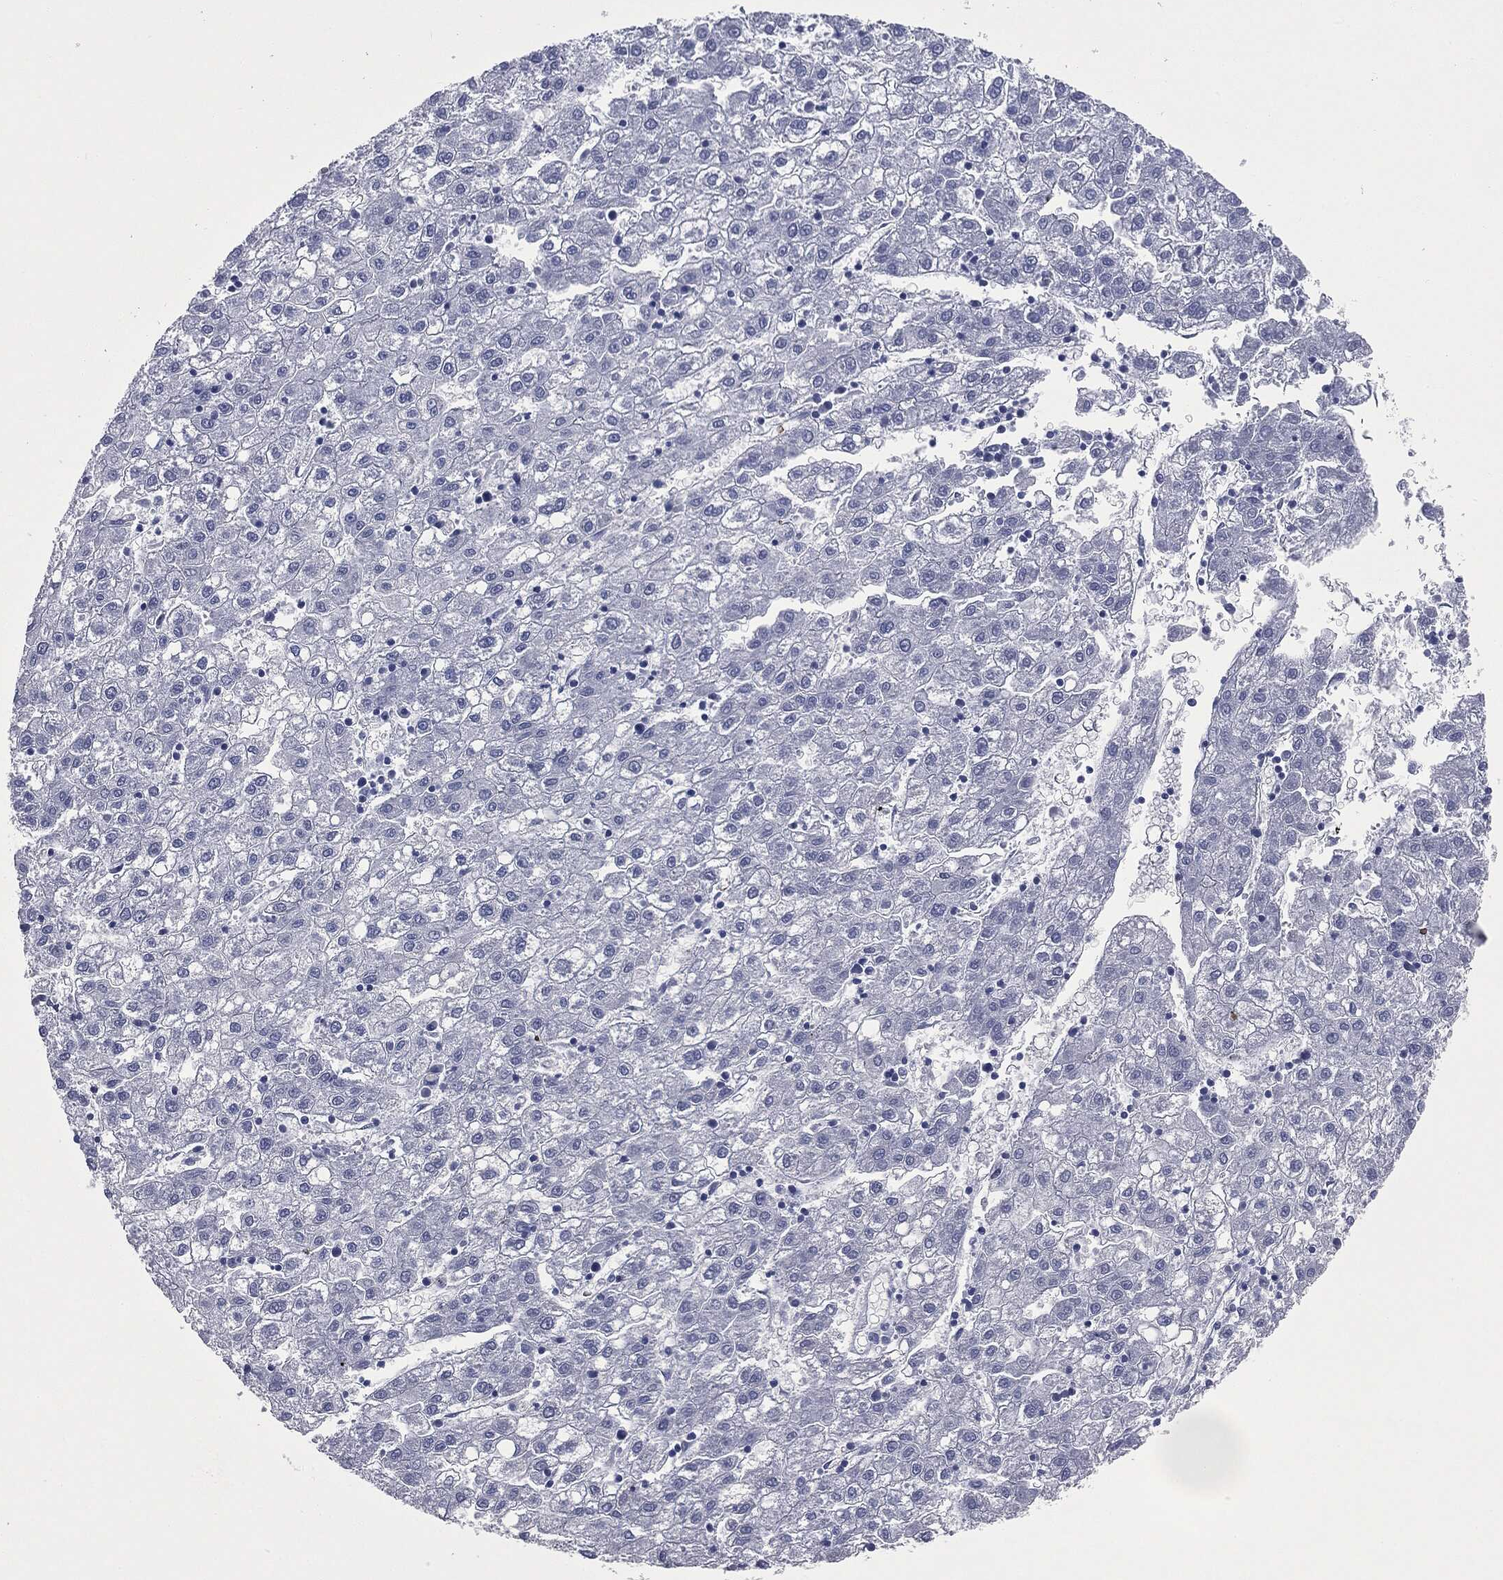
{"staining": {"intensity": "negative", "quantity": "none", "location": "none"}, "tissue": "liver cancer", "cell_type": "Tumor cells", "image_type": "cancer", "snomed": [{"axis": "morphology", "description": "Carcinoma, Hepatocellular, NOS"}, {"axis": "topography", "description": "Liver"}], "caption": "Liver cancer (hepatocellular carcinoma) stained for a protein using immunohistochemistry shows no staining tumor cells.", "gene": "ATP2A1", "patient": {"sex": "male", "age": 72}}